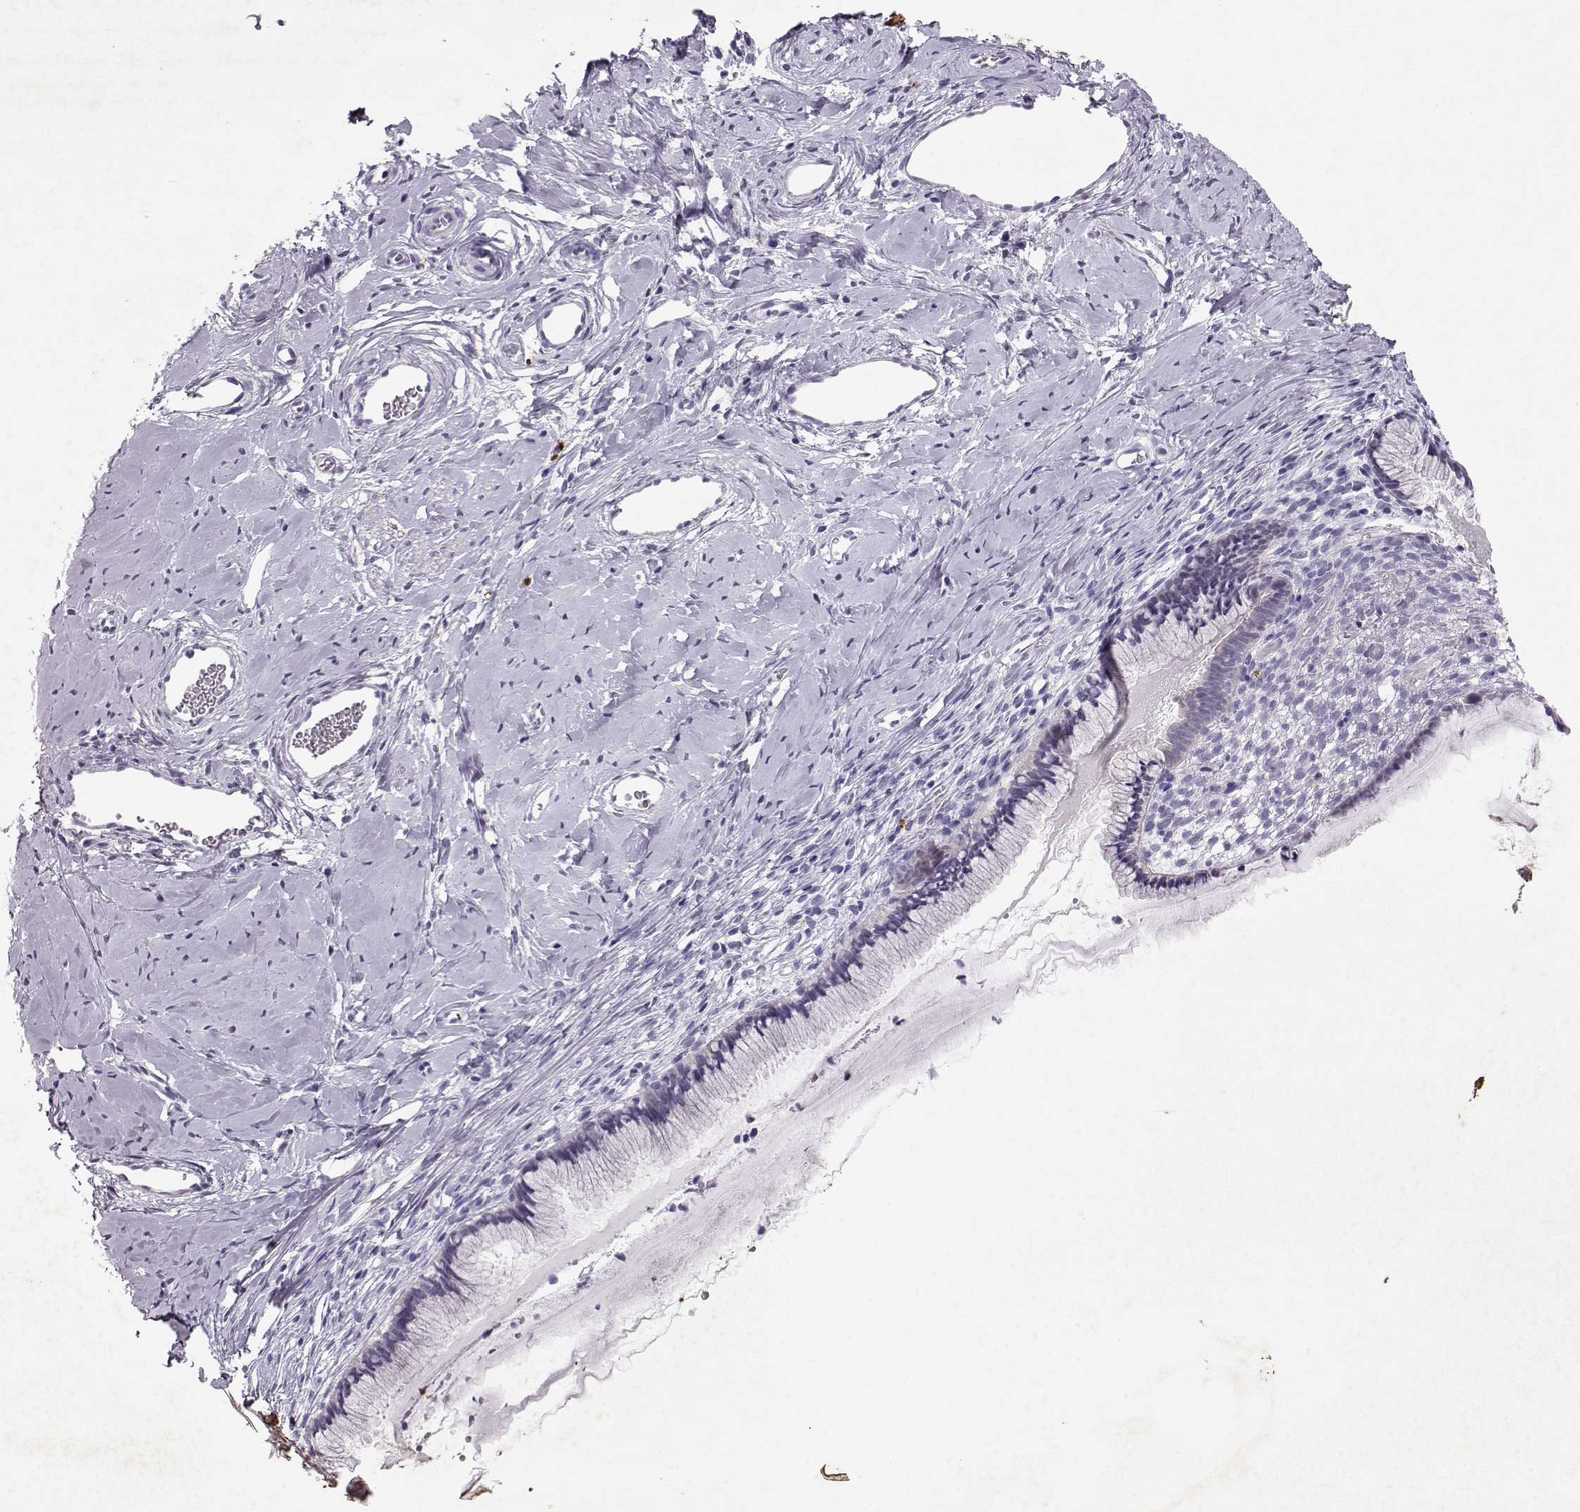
{"staining": {"intensity": "negative", "quantity": "none", "location": "none"}, "tissue": "cervix", "cell_type": "Glandular cells", "image_type": "normal", "snomed": [{"axis": "morphology", "description": "Normal tissue, NOS"}, {"axis": "topography", "description": "Cervix"}], "caption": "Immunohistochemistry (IHC) of benign cervix reveals no expression in glandular cells. (IHC, brightfield microscopy, high magnification).", "gene": "RD3", "patient": {"sex": "female", "age": 40}}